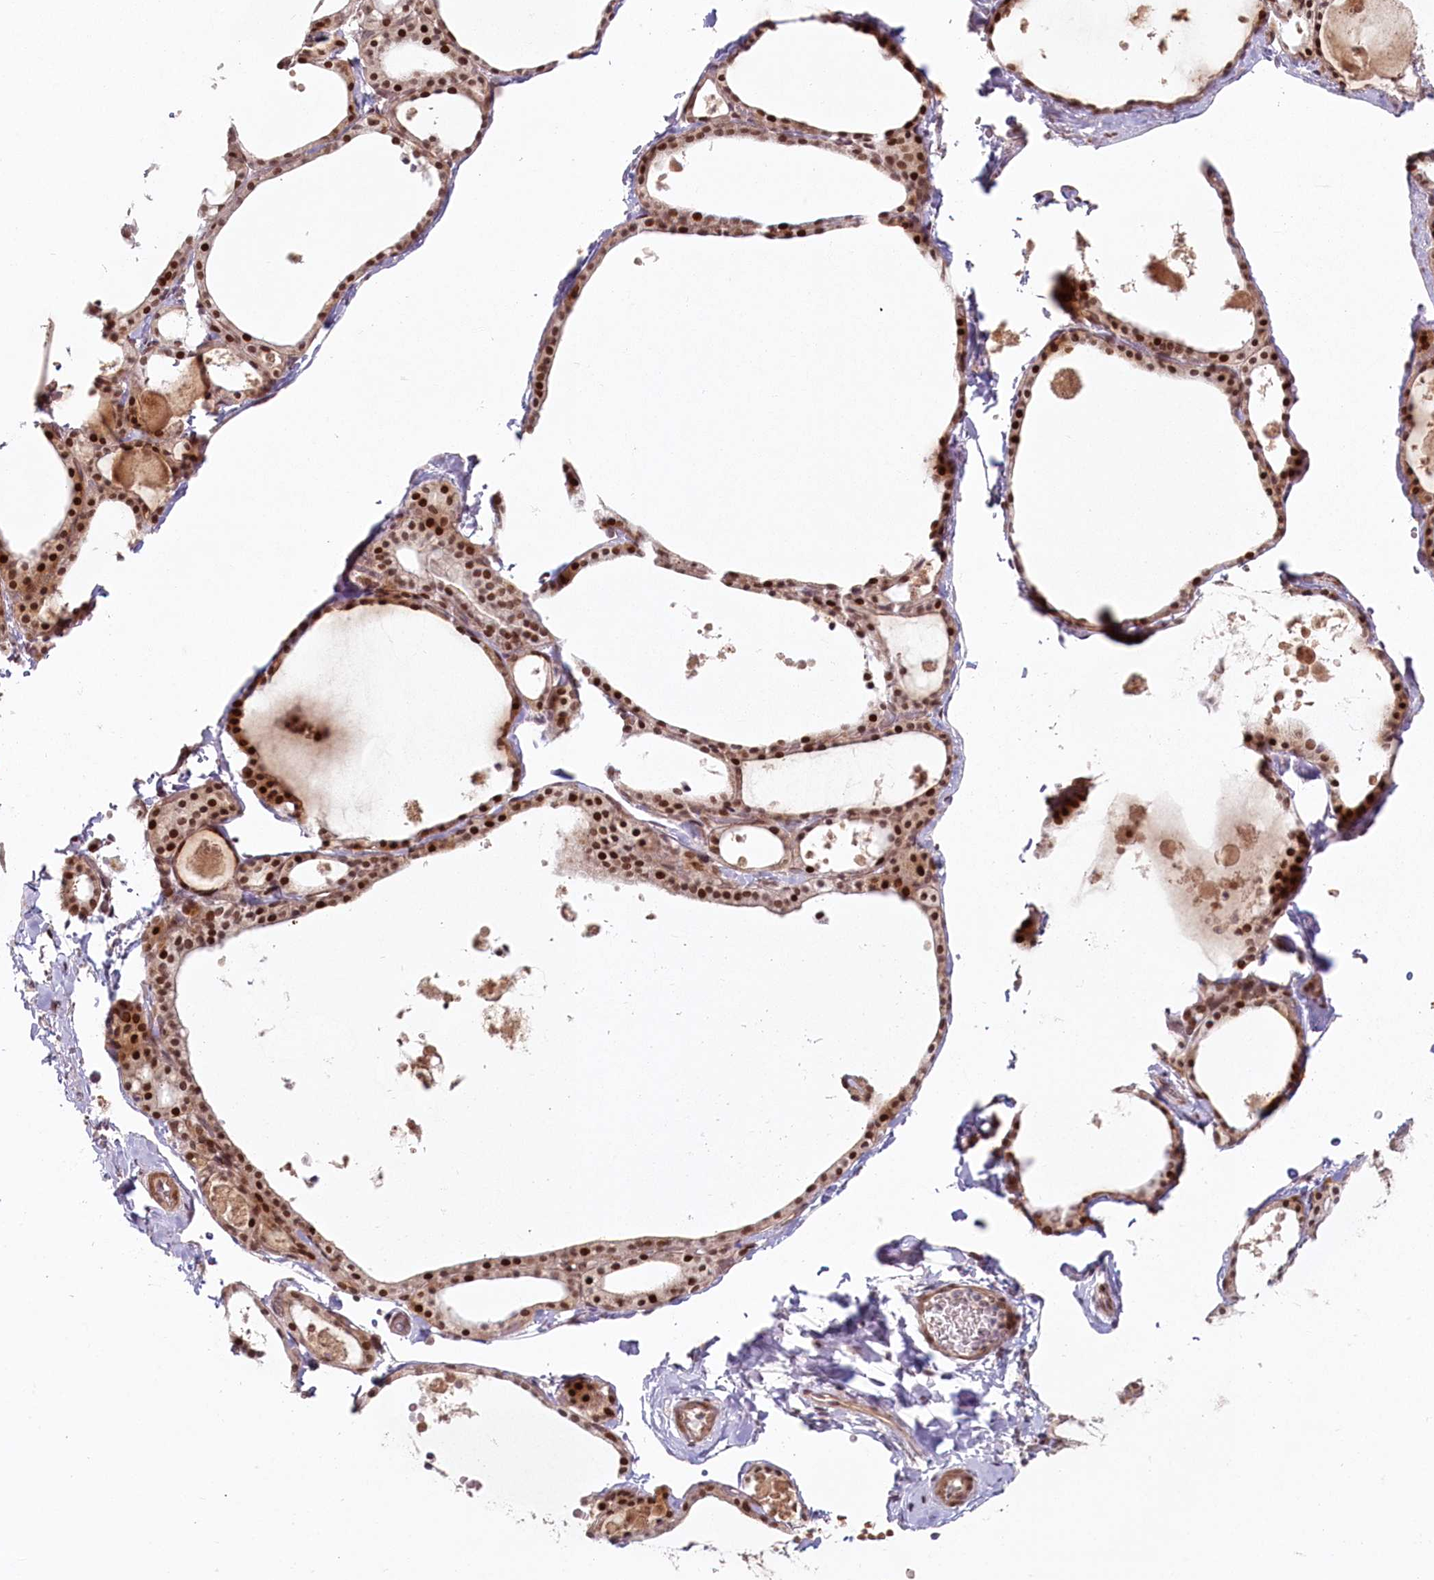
{"staining": {"intensity": "strong", "quantity": "25%-75%", "location": "nuclear"}, "tissue": "thyroid gland", "cell_type": "Glandular cells", "image_type": "normal", "snomed": [{"axis": "morphology", "description": "Normal tissue, NOS"}, {"axis": "topography", "description": "Thyroid gland"}], "caption": "Thyroid gland stained with a protein marker demonstrates strong staining in glandular cells.", "gene": "FAM204A", "patient": {"sex": "male", "age": 56}}